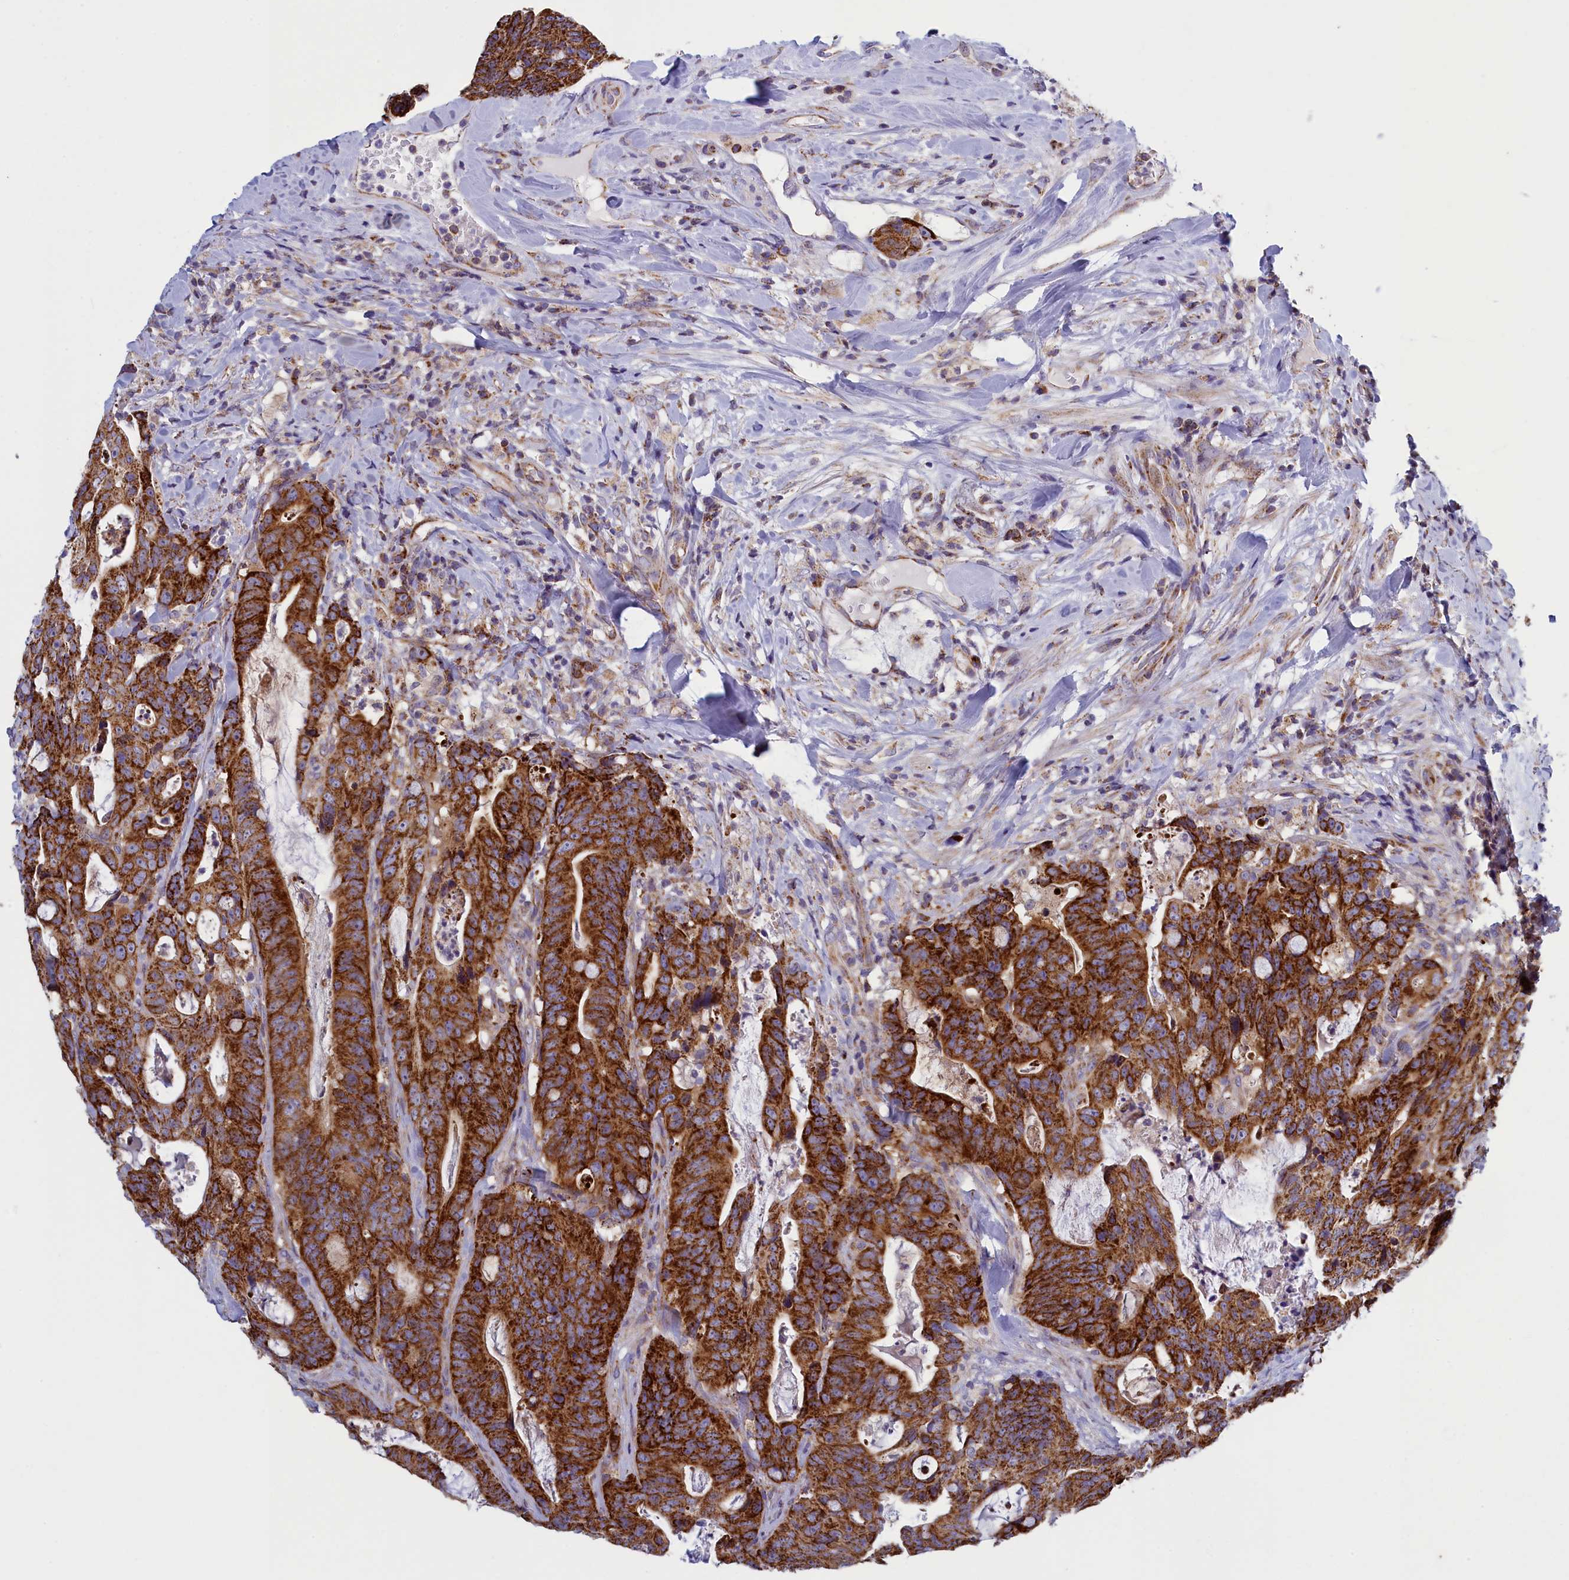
{"staining": {"intensity": "strong", "quantity": ">75%", "location": "cytoplasmic/membranous"}, "tissue": "colorectal cancer", "cell_type": "Tumor cells", "image_type": "cancer", "snomed": [{"axis": "morphology", "description": "Adenocarcinoma, NOS"}, {"axis": "topography", "description": "Colon"}], "caption": "The image displays staining of colorectal cancer, revealing strong cytoplasmic/membranous protein positivity (brown color) within tumor cells. Using DAB (brown) and hematoxylin (blue) stains, captured at high magnification using brightfield microscopy.", "gene": "IFT122", "patient": {"sex": "female", "age": 82}}